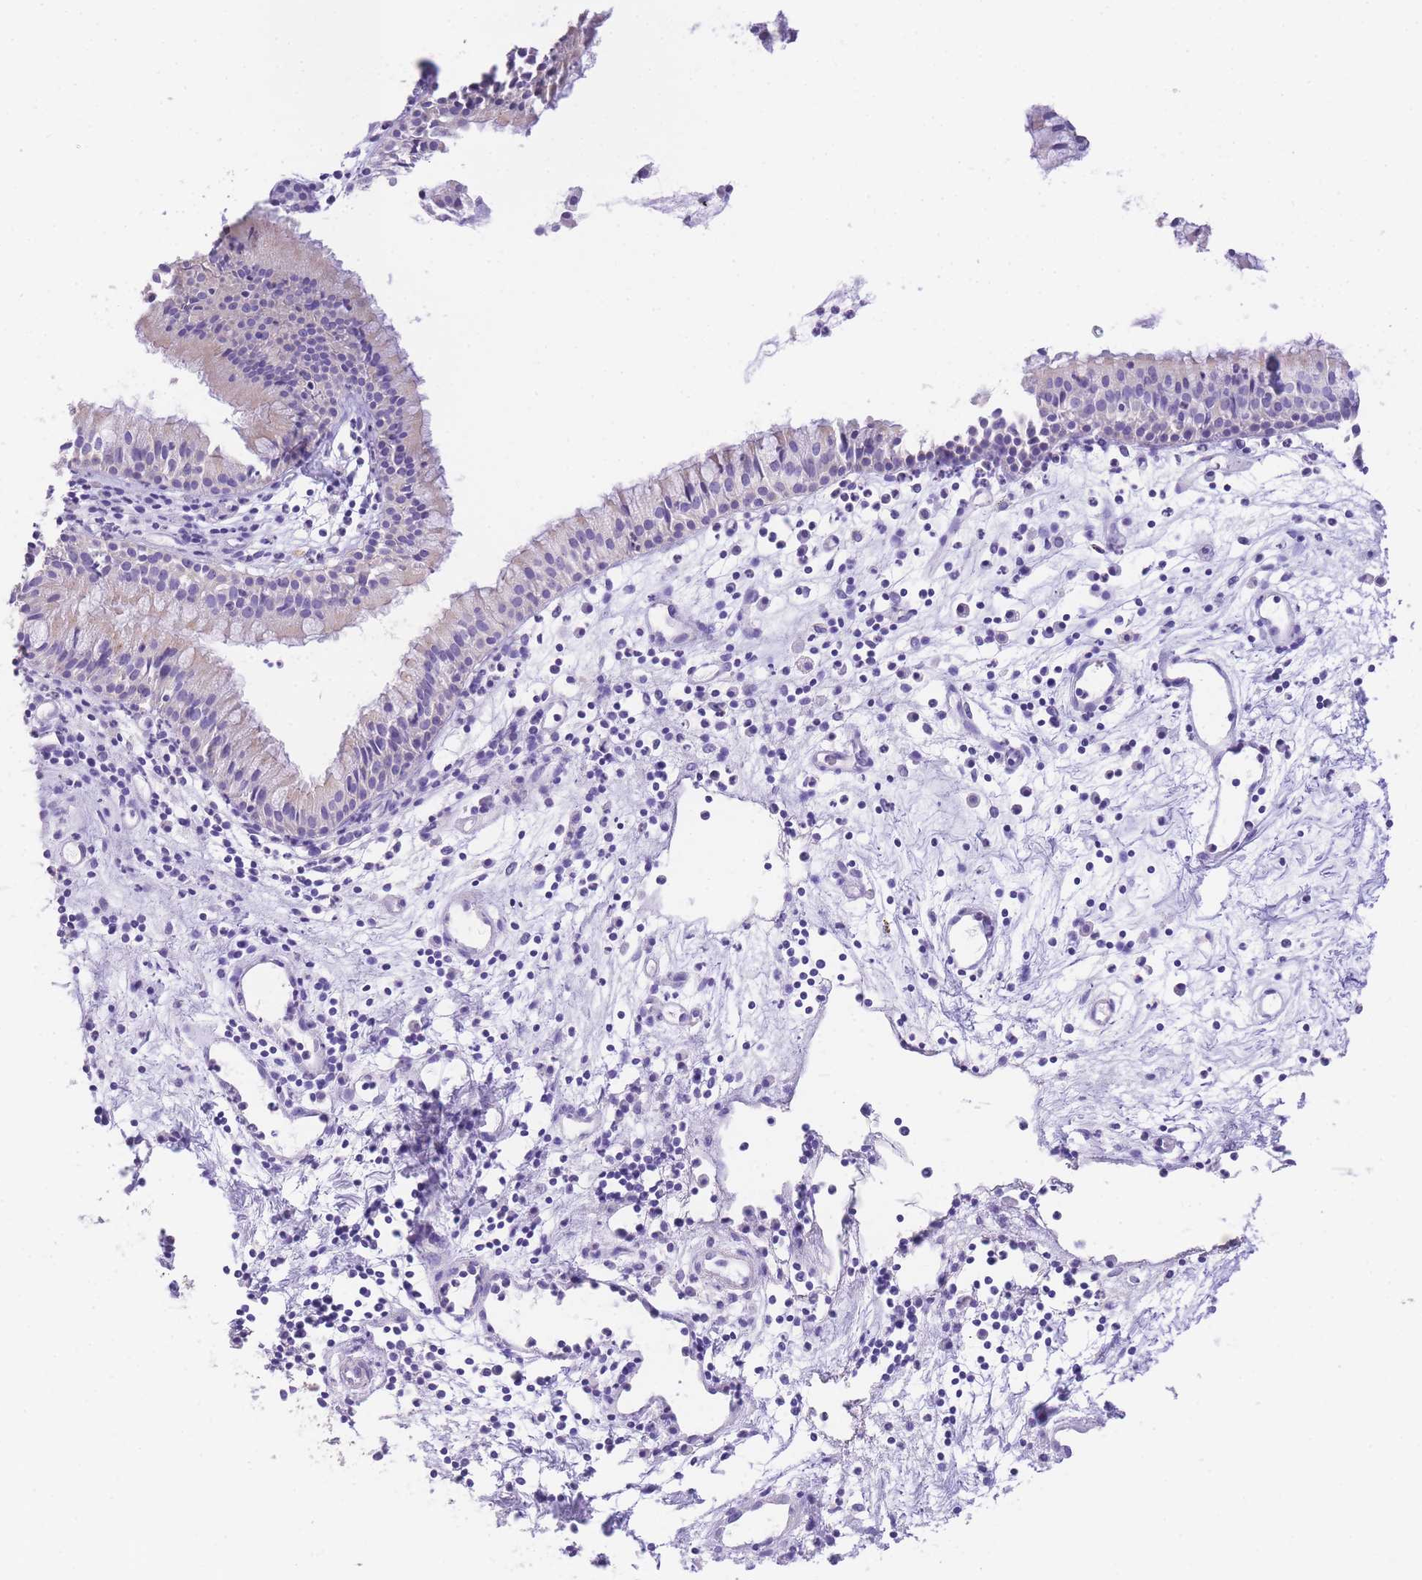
{"staining": {"intensity": "weak", "quantity": "25%-75%", "location": "cytoplasmic/membranous"}, "tissue": "nasopharynx", "cell_type": "Respiratory epithelial cells", "image_type": "normal", "snomed": [{"axis": "morphology", "description": "Normal tissue, NOS"}, {"axis": "topography", "description": "Nasopharynx"}], "caption": "Immunohistochemistry (DAB (3,3'-diaminobenzidine)) staining of unremarkable nasopharynx exhibits weak cytoplasmic/membranous protein positivity in approximately 25%-75% of respiratory epithelial cells. Using DAB (brown) and hematoxylin (blue) stains, captured at high magnification using brightfield microscopy.", "gene": "EPN2", "patient": {"sex": "male", "age": 82}}